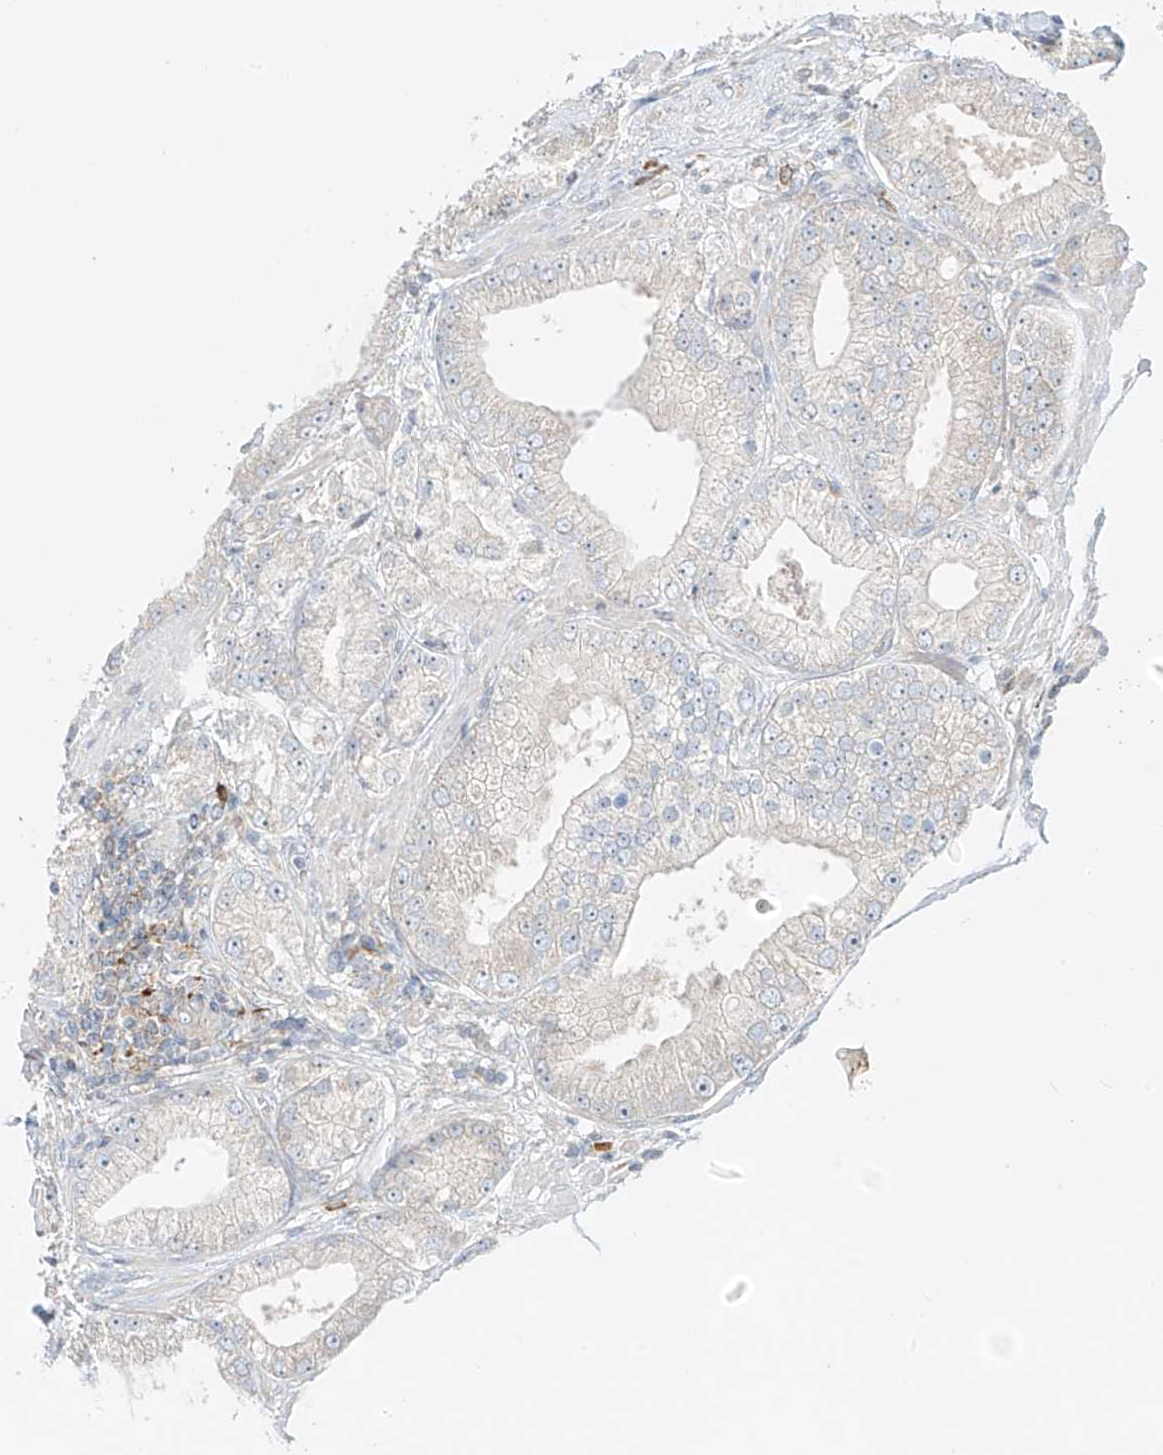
{"staining": {"intensity": "negative", "quantity": "none", "location": "none"}, "tissue": "prostate cancer", "cell_type": "Tumor cells", "image_type": "cancer", "snomed": [{"axis": "morphology", "description": "Adenocarcinoma, Low grade"}, {"axis": "topography", "description": "Prostate"}], "caption": "Image shows no significant protein staining in tumor cells of adenocarcinoma (low-grade) (prostate). The staining is performed using DAB (3,3'-diaminobenzidine) brown chromogen with nuclei counter-stained in using hematoxylin.", "gene": "SYTL3", "patient": {"sex": "male", "age": 67}}